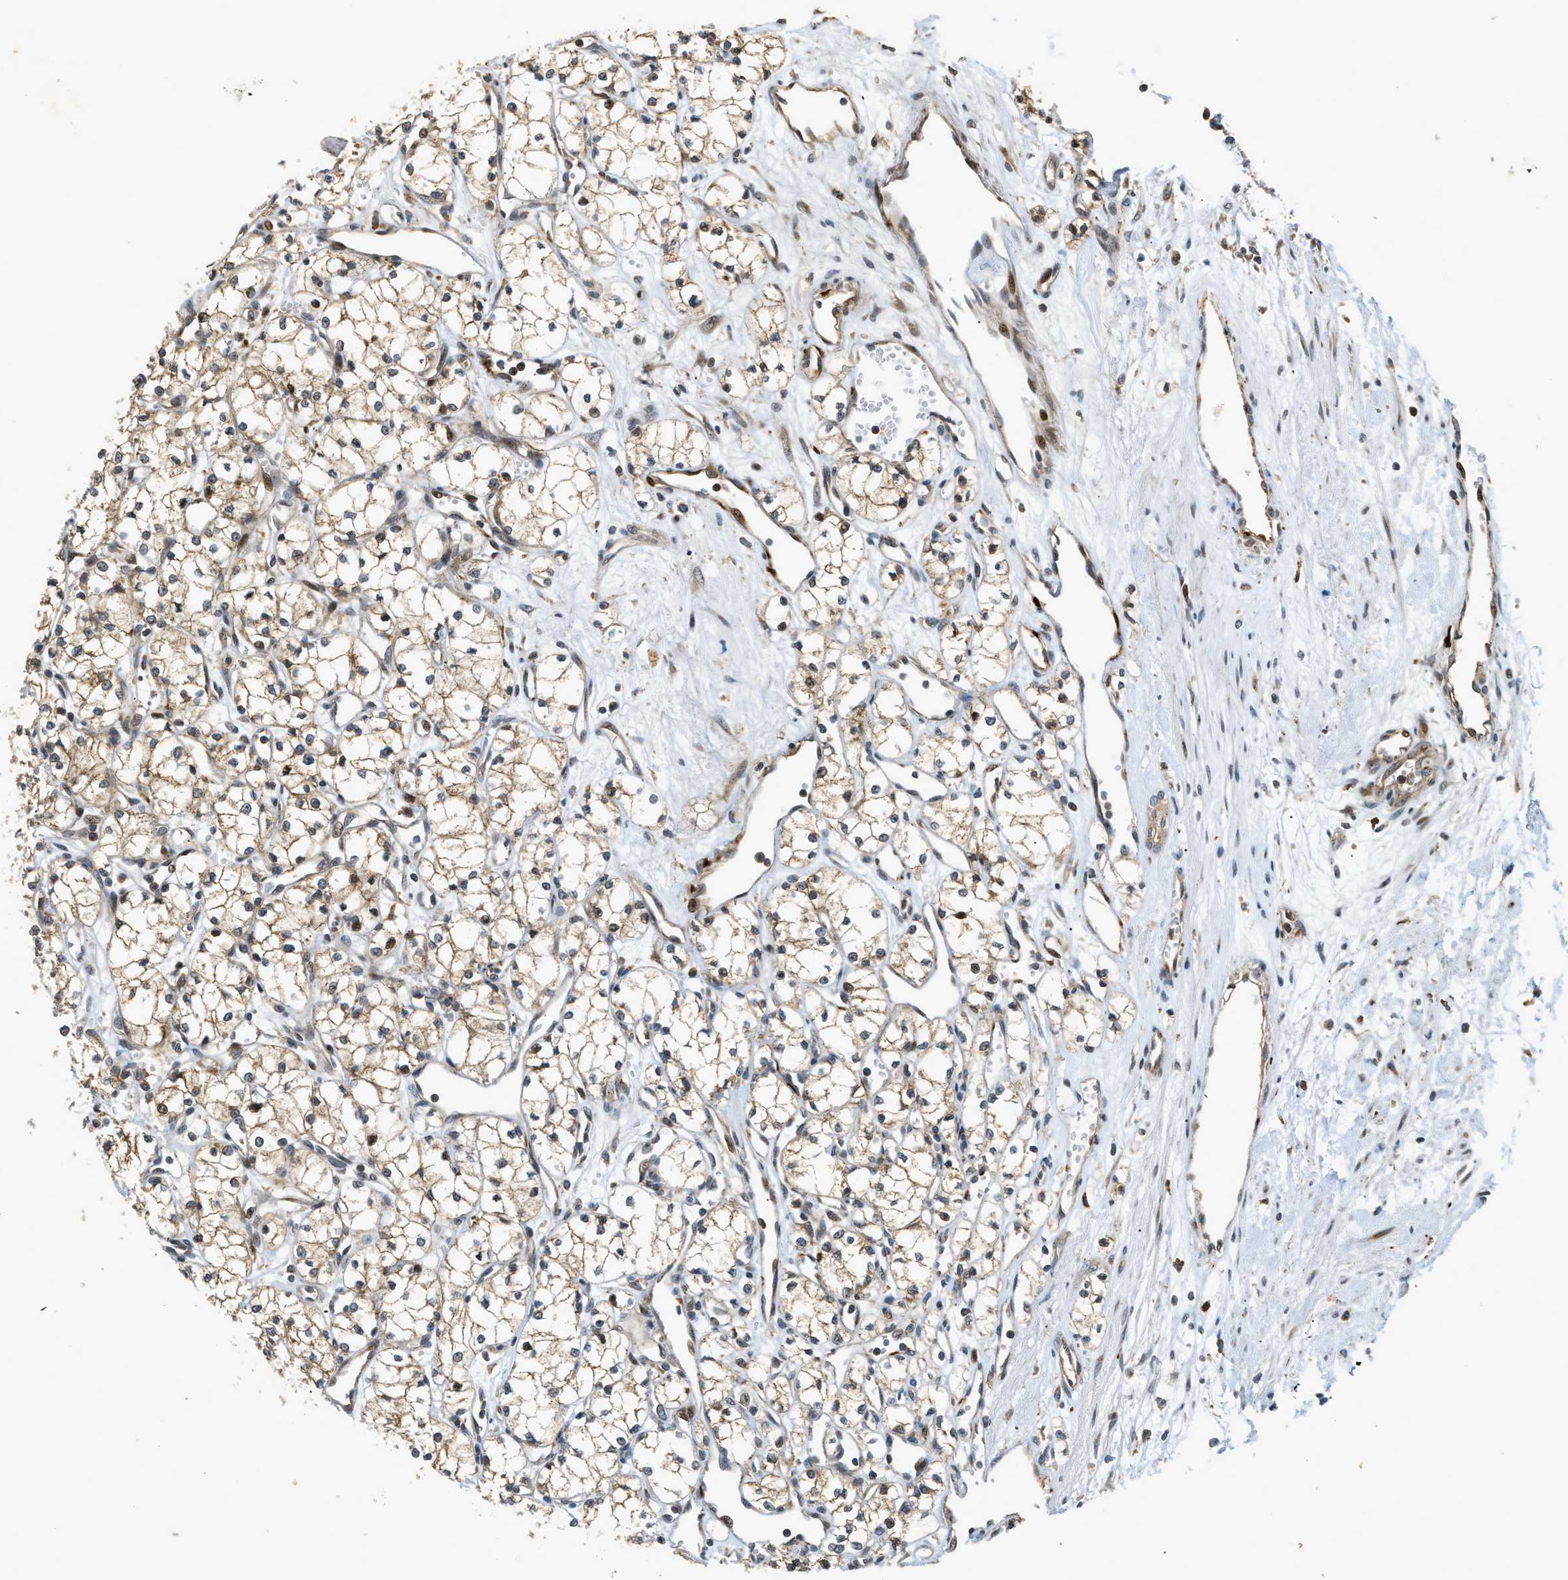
{"staining": {"intensity": "moderate", "quantity": ">75%", "location": "cytoplasmic/membranous,nuclear"}, "tissue": "renal cancer", "cell_type": "Tumor cells", "image_type": "cancer", "snomed": [{"axis": "morphology", "description": "Adenocarcinoma, NOS"}, {"axis": "topography", "description": "Kidney"}], "caption": "Moderate cytoplasmic/membranous and nuclear protein positivity is seen in approximately >75% of tumor cells in renal cancer (adenocarcinoma).", "gene": "TRAPPC14", "patient": {"sex": "male", "age": 59}}